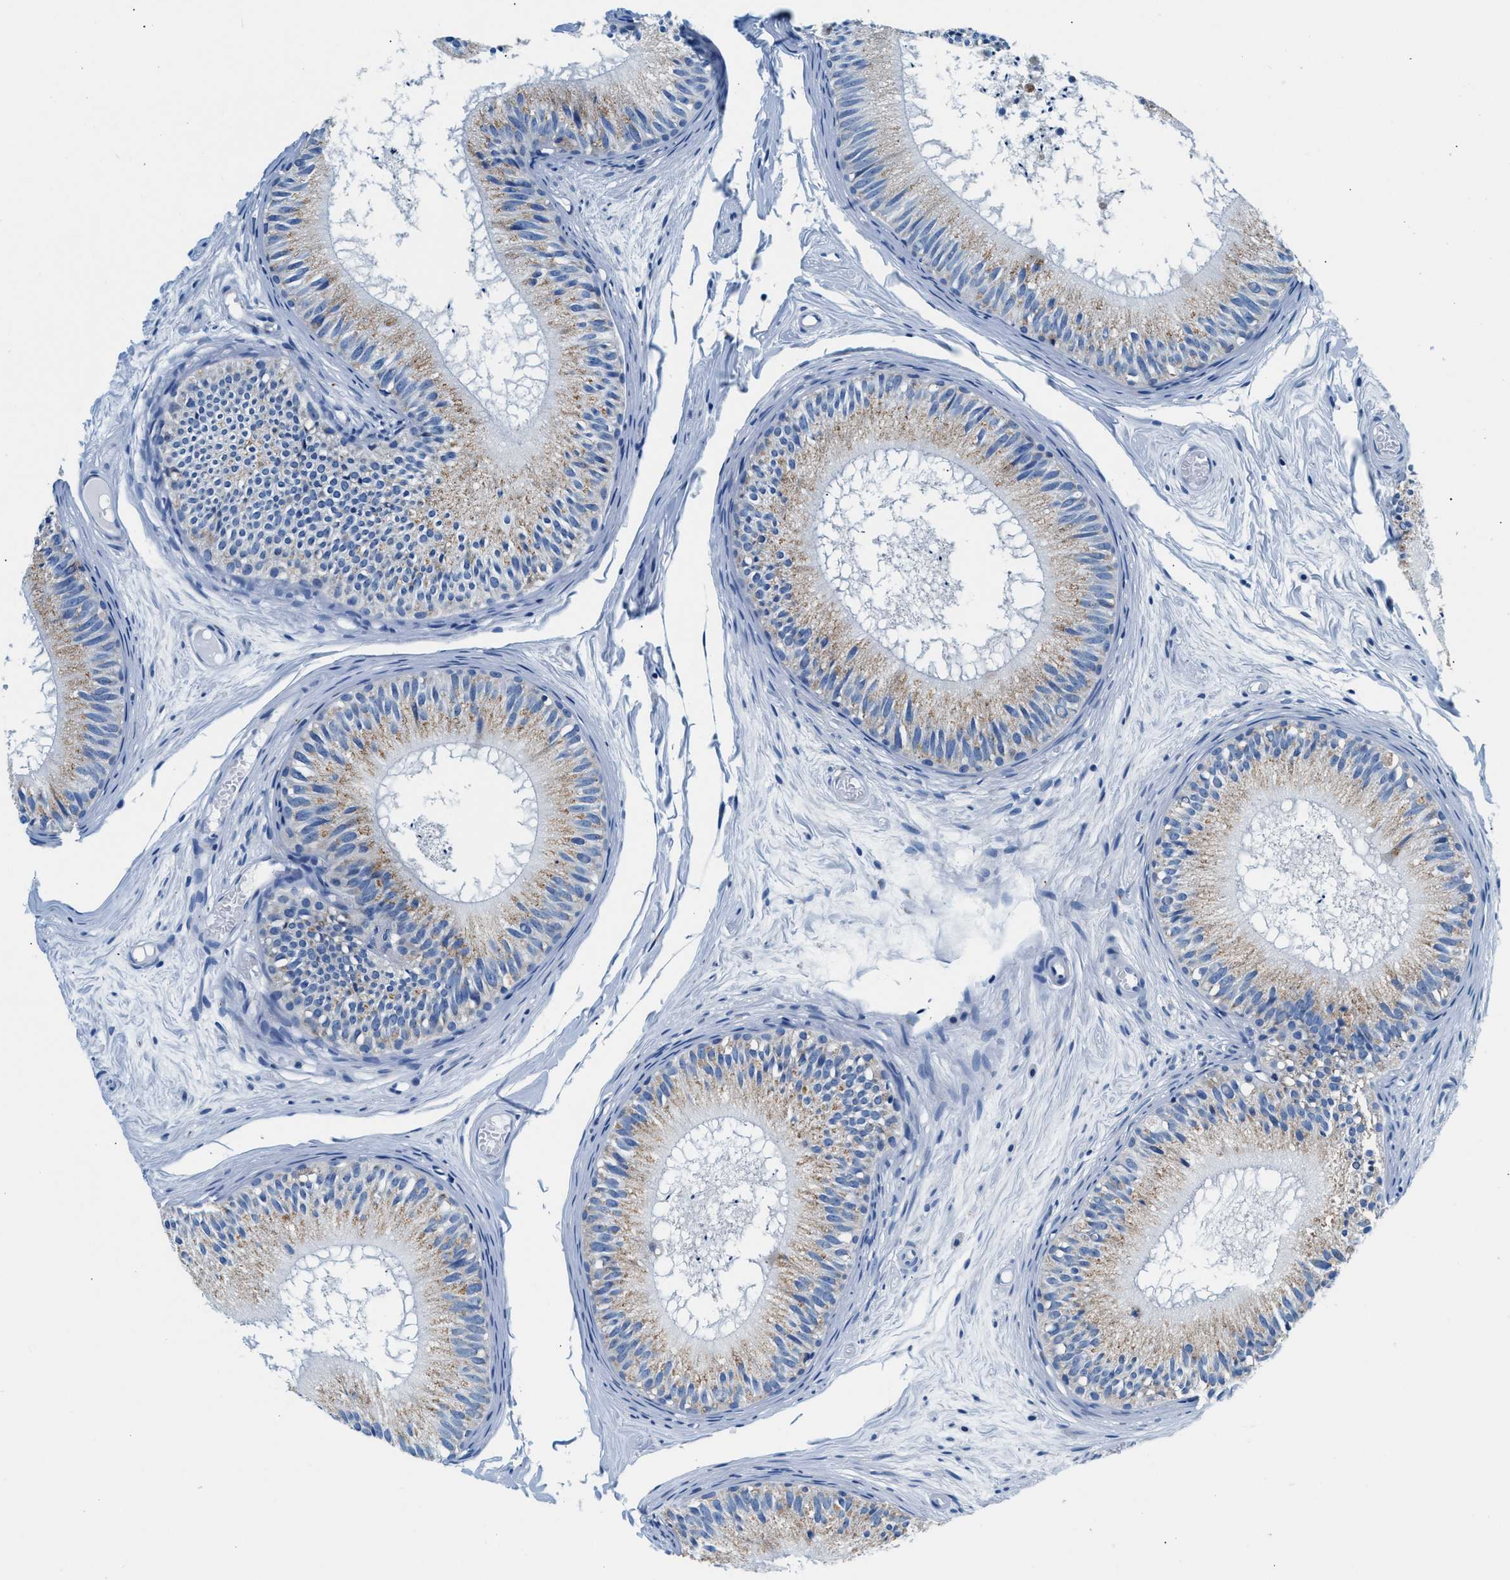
{"staining": {"intensity": "weak", "quantity": "25%-75%", "location": "cytoplasmic/membranous"}, "tissue": "epididymis", "cell_type": "Glandular cells", "image_type": "normal", "snomed": [{"axis": "morphology", "description": "Normal tissue, NOS"}, {"axis": "topography", "description": "Epididymis"}], "caption": "This histopathology image exhibits IHC staining of benign epididymis, with low weak cytoplasmic/membranous expression in approximately 25%-75% of glandular cells.", "gene": "VPS53", "patient": {"sex": "male", "age": 46}}